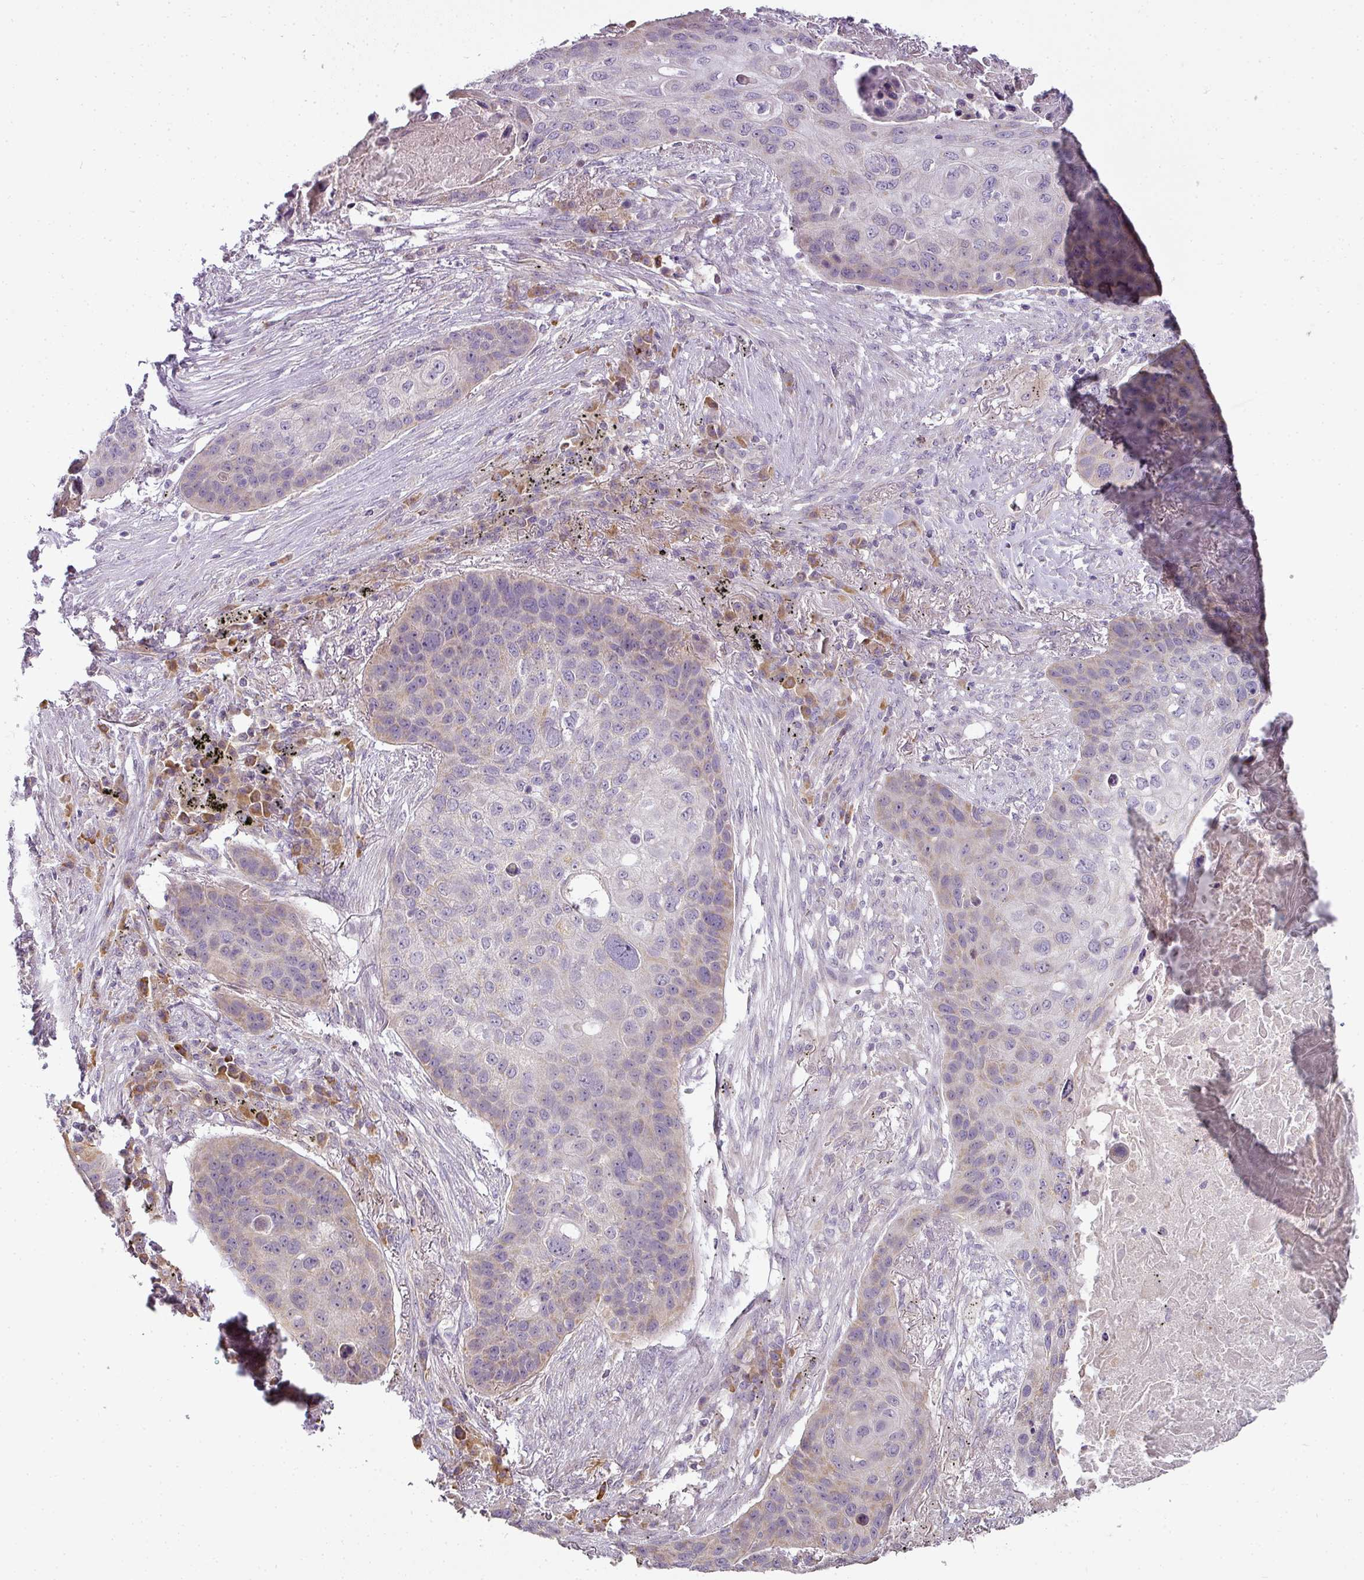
{"staining": {"intensity": "weak", "quantity": "<25%", "location": "cytoplasmic/membranous"}, "tissue": "lung cancer", "cell_type": "Tumor cells", "image_type": "cancer", "snomed": [{"axis": "morphology", "description": "Squamous cell carcinoma, NOS"}, {"axis": "topography", "description": "Lung"}], "caption": "There is no significant staining in tumor cells of lung squamous cell carcinoma.", "gene": "LY75", "patient": {"sex": "female", "age": 63}}